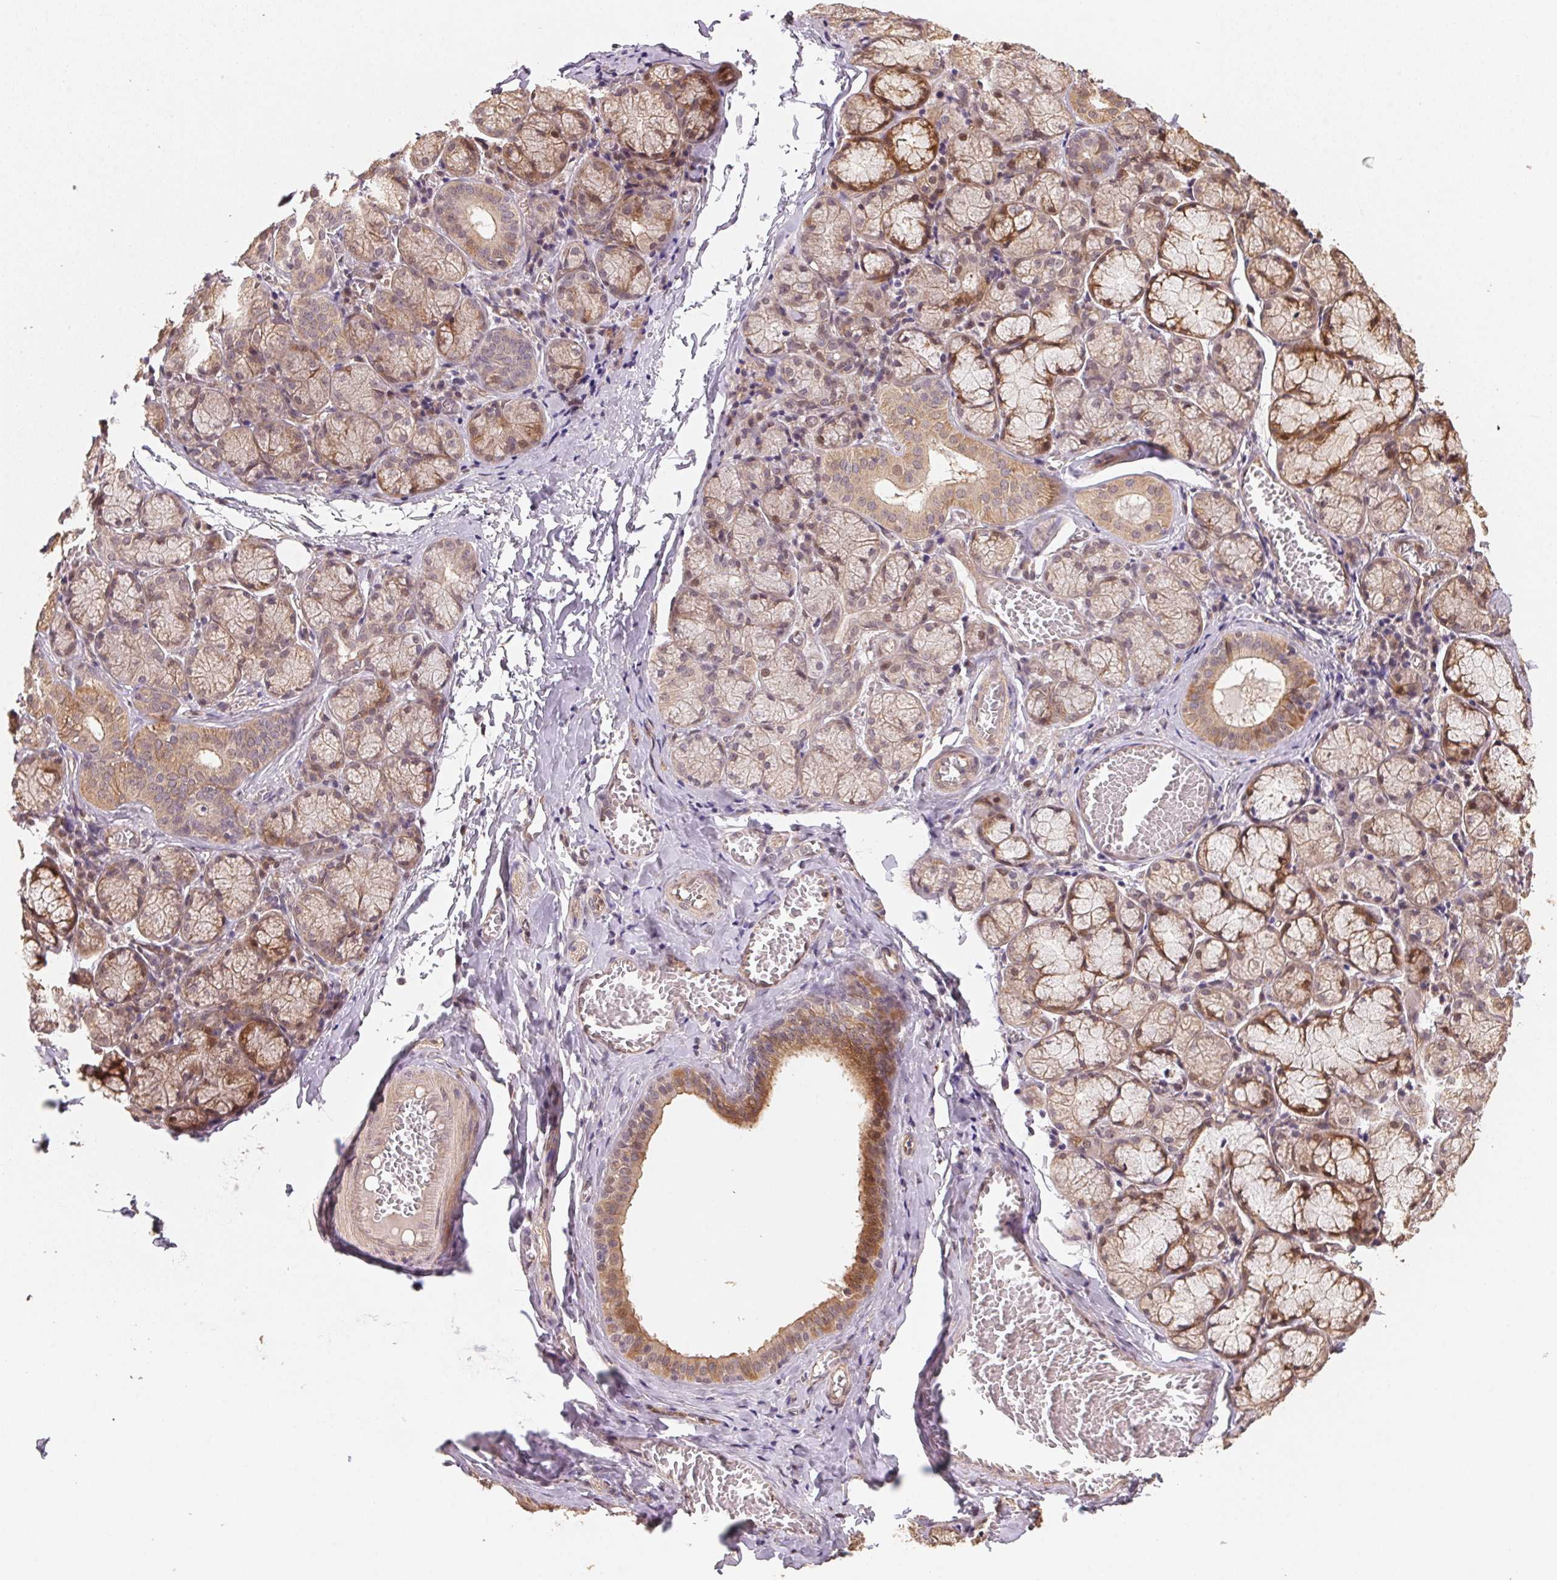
{"staining": {"intensity": "moderate", "quantity": "25%-75%", "location": "cytoplasmic/membranous,nuclear"}, "tissue": "salivary gland", "cell_type": "Glandular cells", "image_type": "normal", "snomed": [{"axis": "morphology", "description": "Normal tissue, NOS"}, {"axis": "topography", "description": "Salivary gland"}], "caption": "Immunohistochemistry (IHC) of normal human salivary gland exhibits medium levels of moderate cytoplasmic/membranous,nuclear positivity in approximately 25%-75% of glandular cells. (DAB (3,3'-diaminobenzidine) = brown stain, brightfield microscopy at high magnification).", "gene": "TMEM222", "patient": {"sex": "female", "age": 24}}